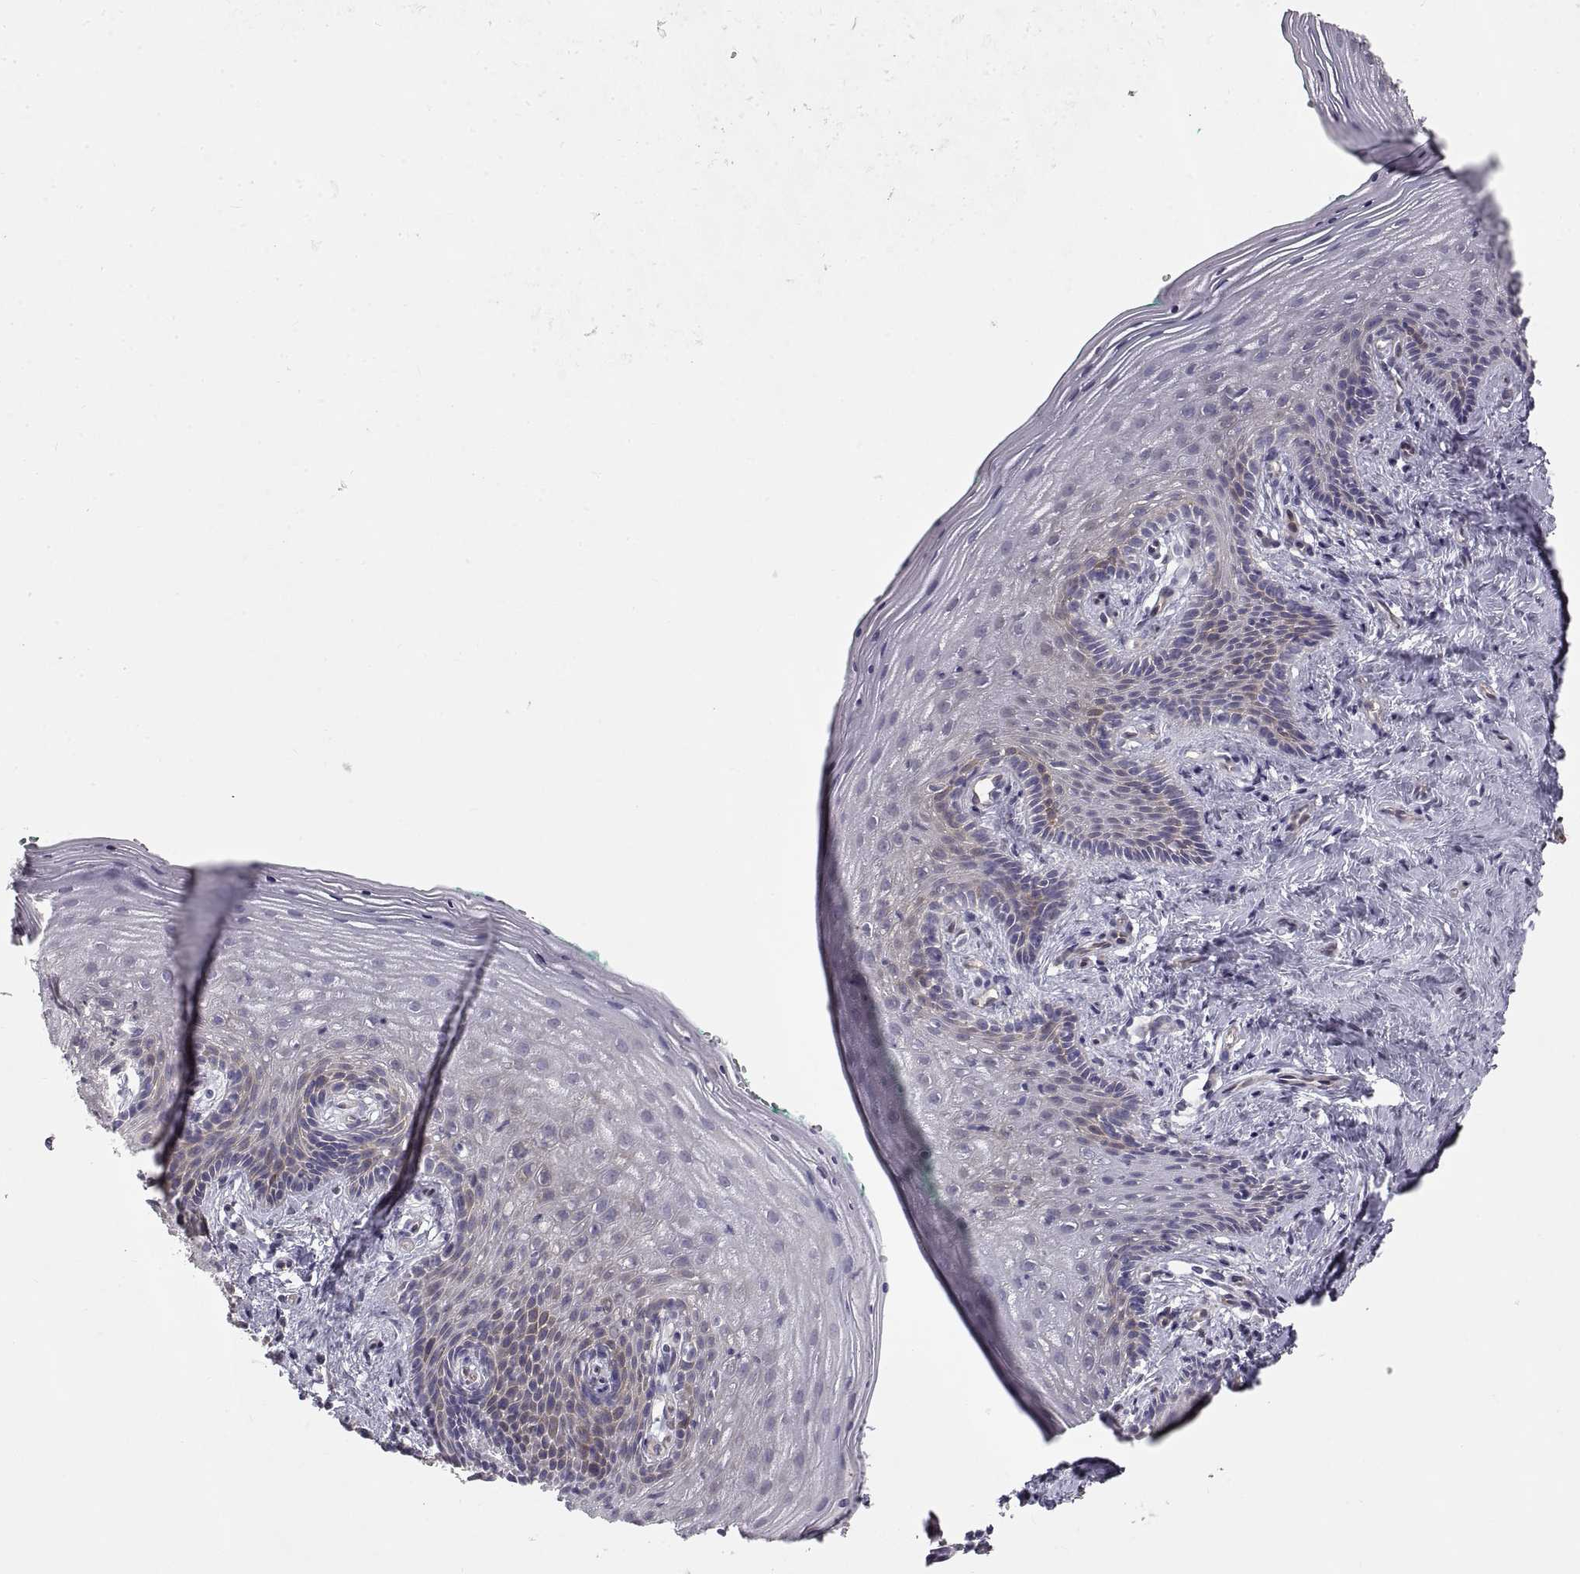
{"staining": {"intensity": "weak", "quantity": "25%-75%", "location": "cytoplasmic/membranous"}, "tissue": "vagina", "cell_type": "Squamous epithelial cells", "image_type": "normal", "snomed": [{"axis": "morphology", "description": "Normal tissue, NOS"}, {"axis": "topography", "description": "Vagina"}], "caption": "Immunohistochemical staining of unremarkable vagina reveals low levels of weak cytoplasmic/membranous positivity in approximately 25%-75% of squamous epithelial cells.", "gene": "HSP90AB1", "patient": {"sex": "female", "age": 45}}